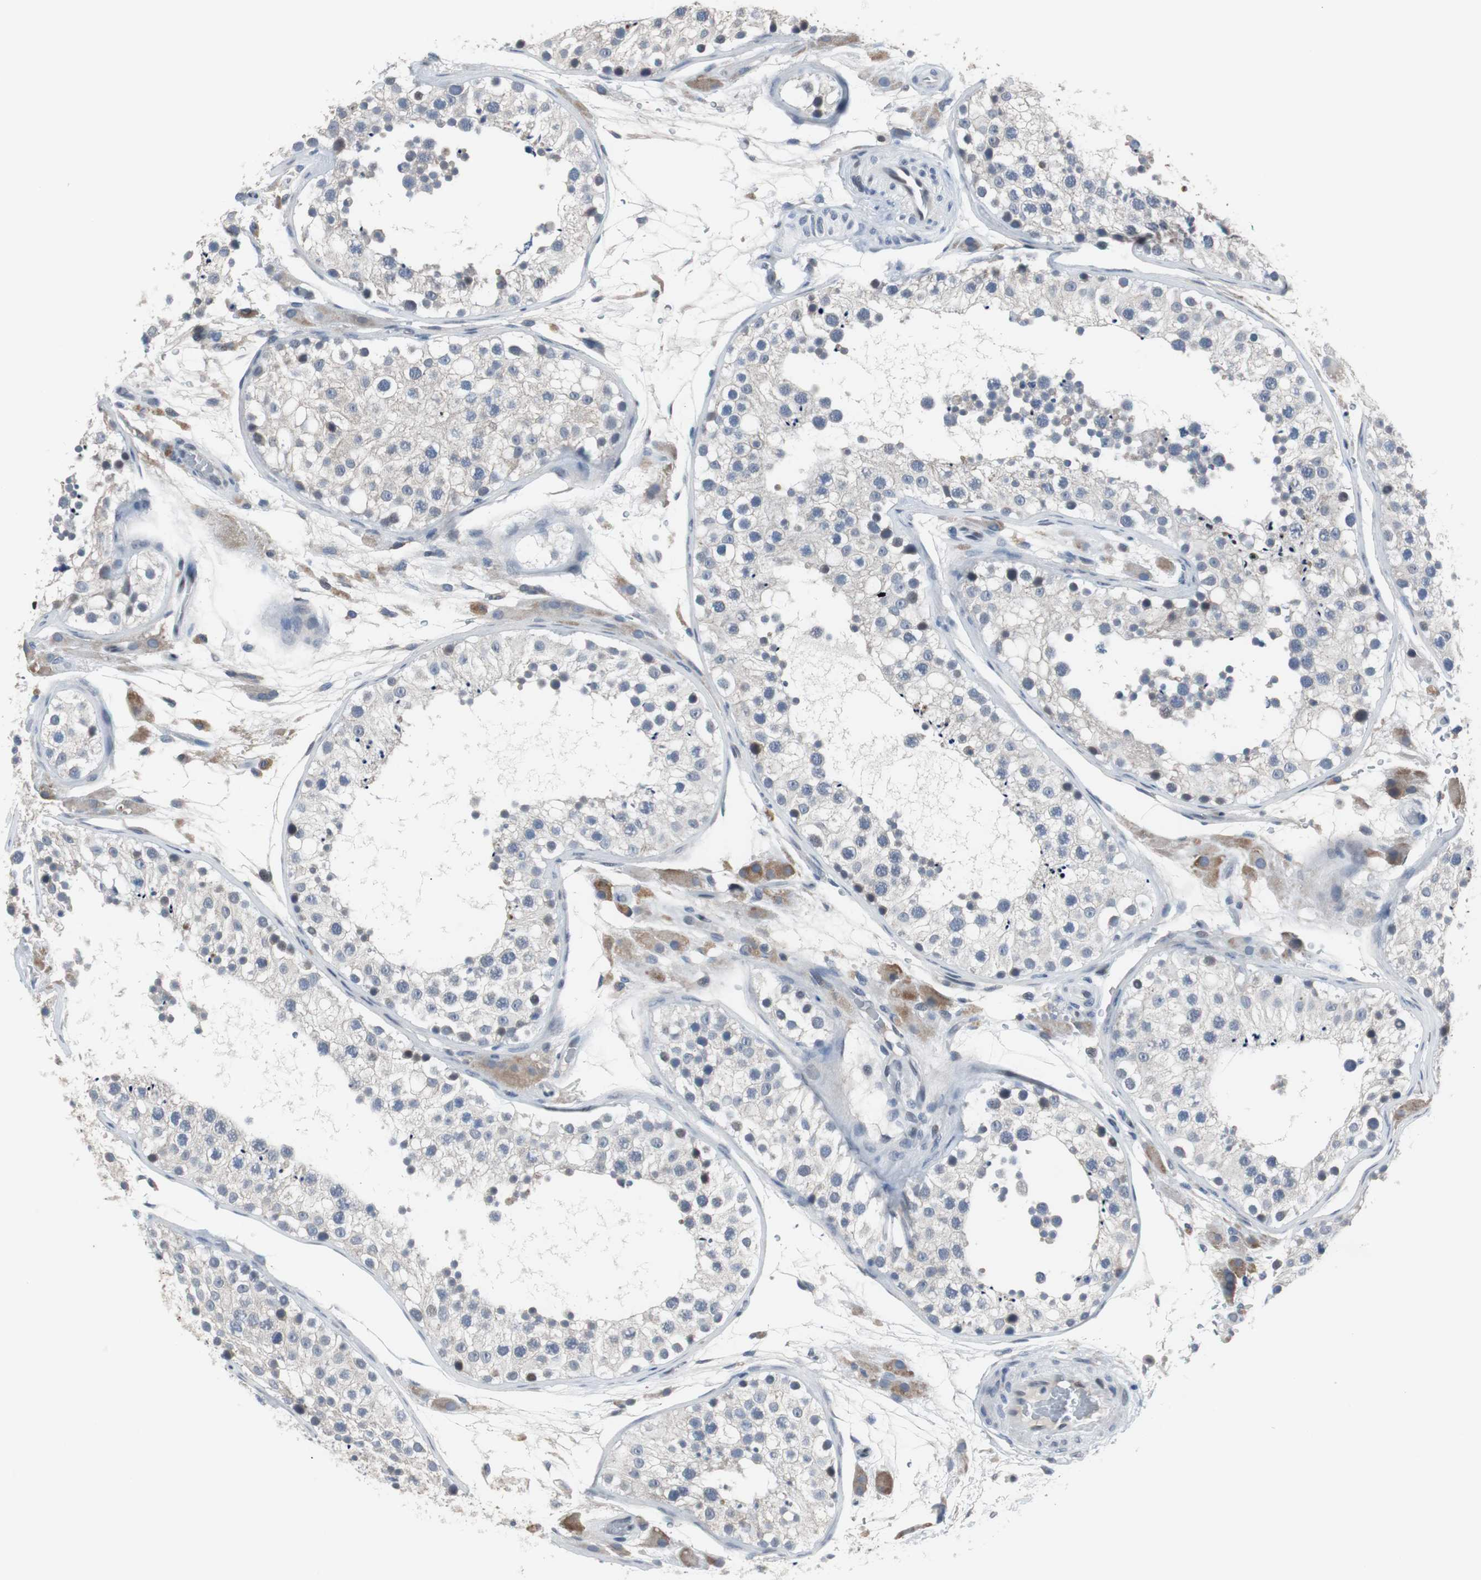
{"staining": {"intensity": "weak", "quantity": "<25%", "location": "cytoplasmic/membranous"}, "tissue": "testis", "cell_type": "Cells in seminiferous ducts", "image_type": "normal", "snomed": [{"axis": "morphology", "description": "Normal tissue, NOS"}, {"axis": "topography", "description": "Testis"}], "caption": "Cells in seminiferous ducts show no significant positivity in unremarkable testis.", "gene": "TP63", "patient": {"sex": "male", "age": 26}}